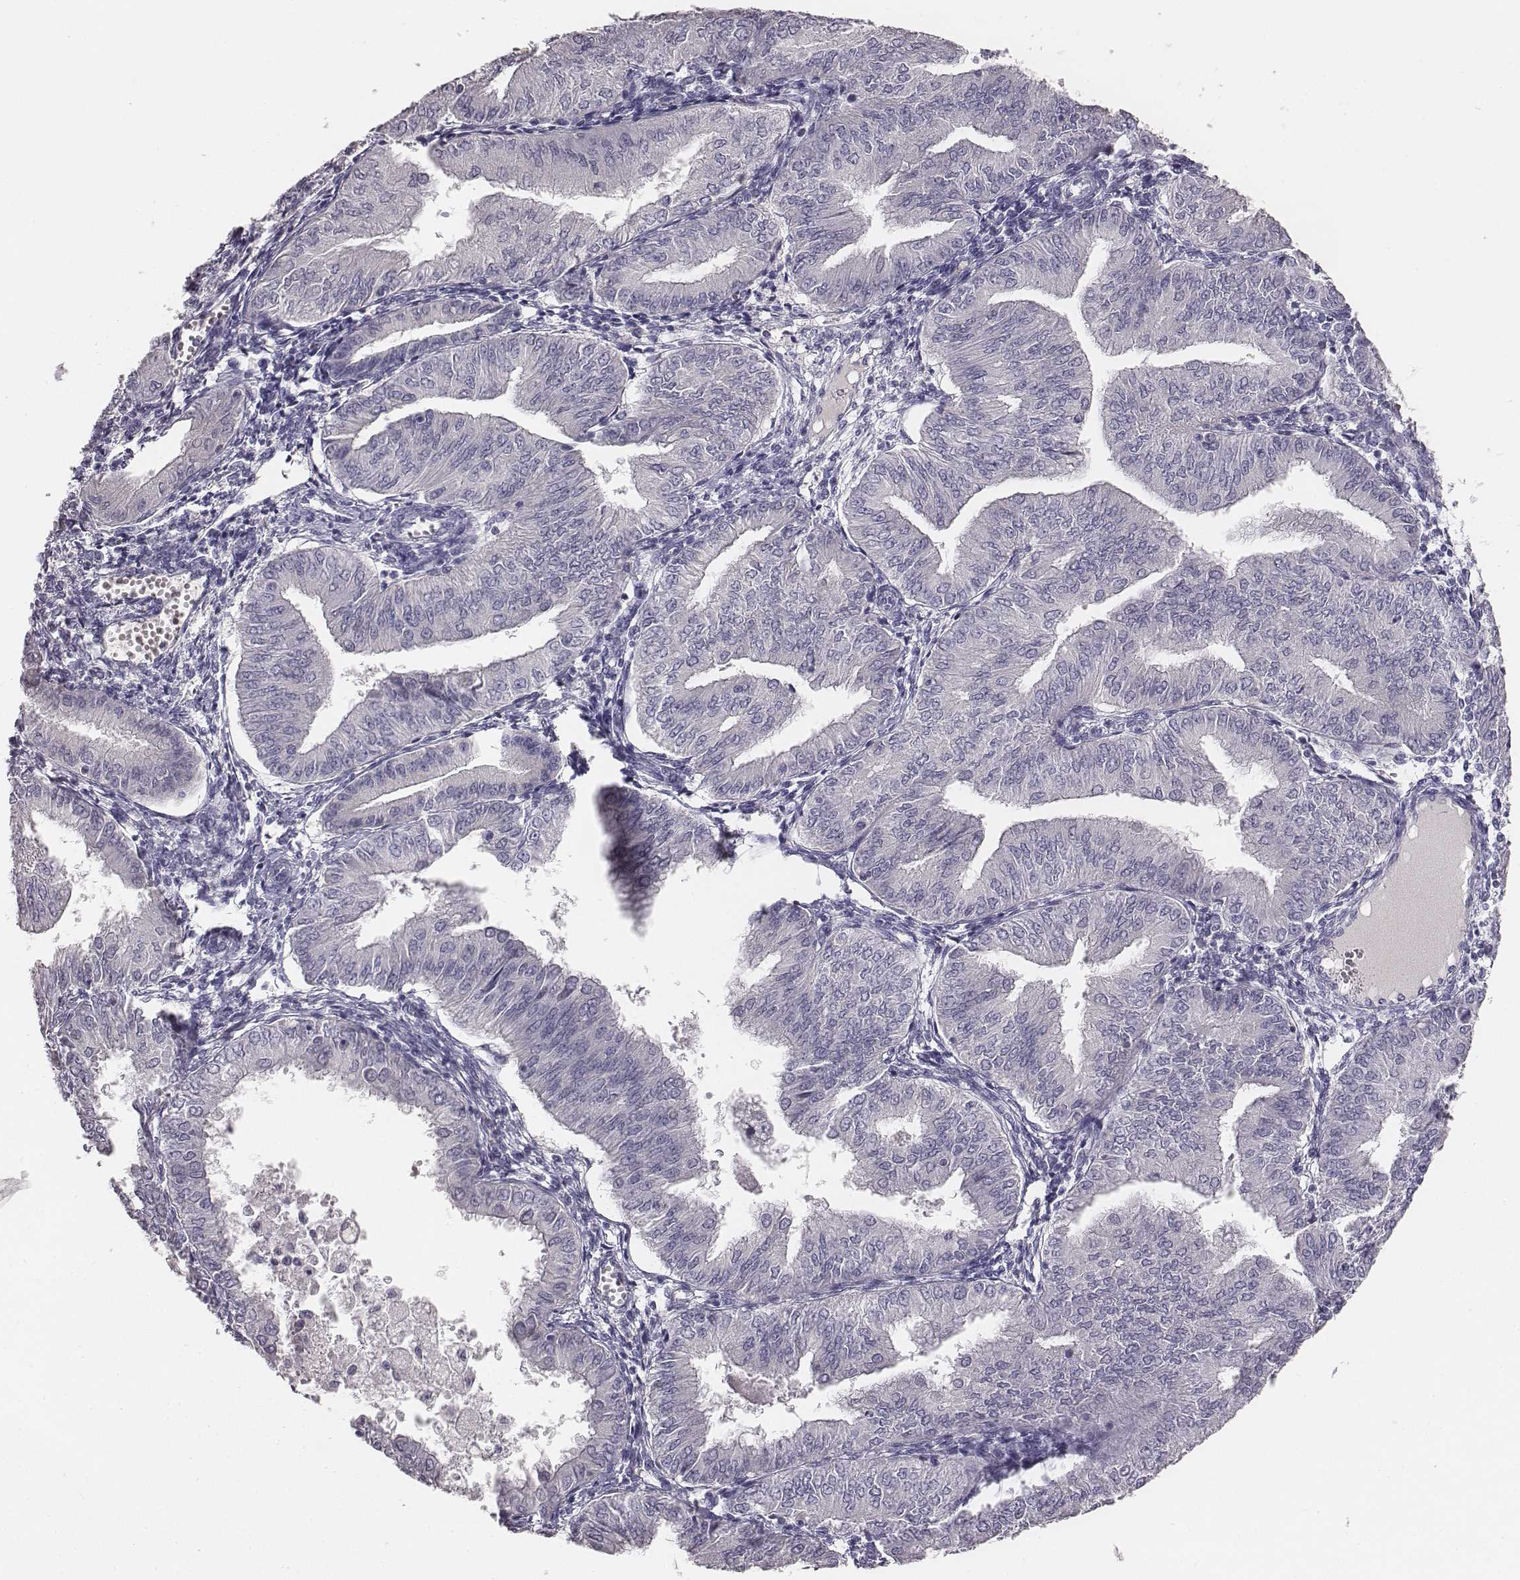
{"staining": {"intensity": "negative", "quantity": "none", "location": "none"}, "tissue": "endometrial cancer", "cell_type": "Tumor cells", "image_type": "cancer", "snomed": [{"axis": "morphology", "description": "Adenocarcinoma, NOS"}, {"axis": "topography", "description": "Endometrium"}], "caption": "Immunohistochemical staining of human adenocarcinoma (endometrial) exhibits no significant expression in tumor cells. The staining was performed using DAB (3,3'-diaminobenzidine) to visualize the protein expression in brown, while the nuclei were stained in blue with hematoxylin (Magnification: 20x).", "gene": "MYH6", "patient": {"sex": "female", "age": 53}}